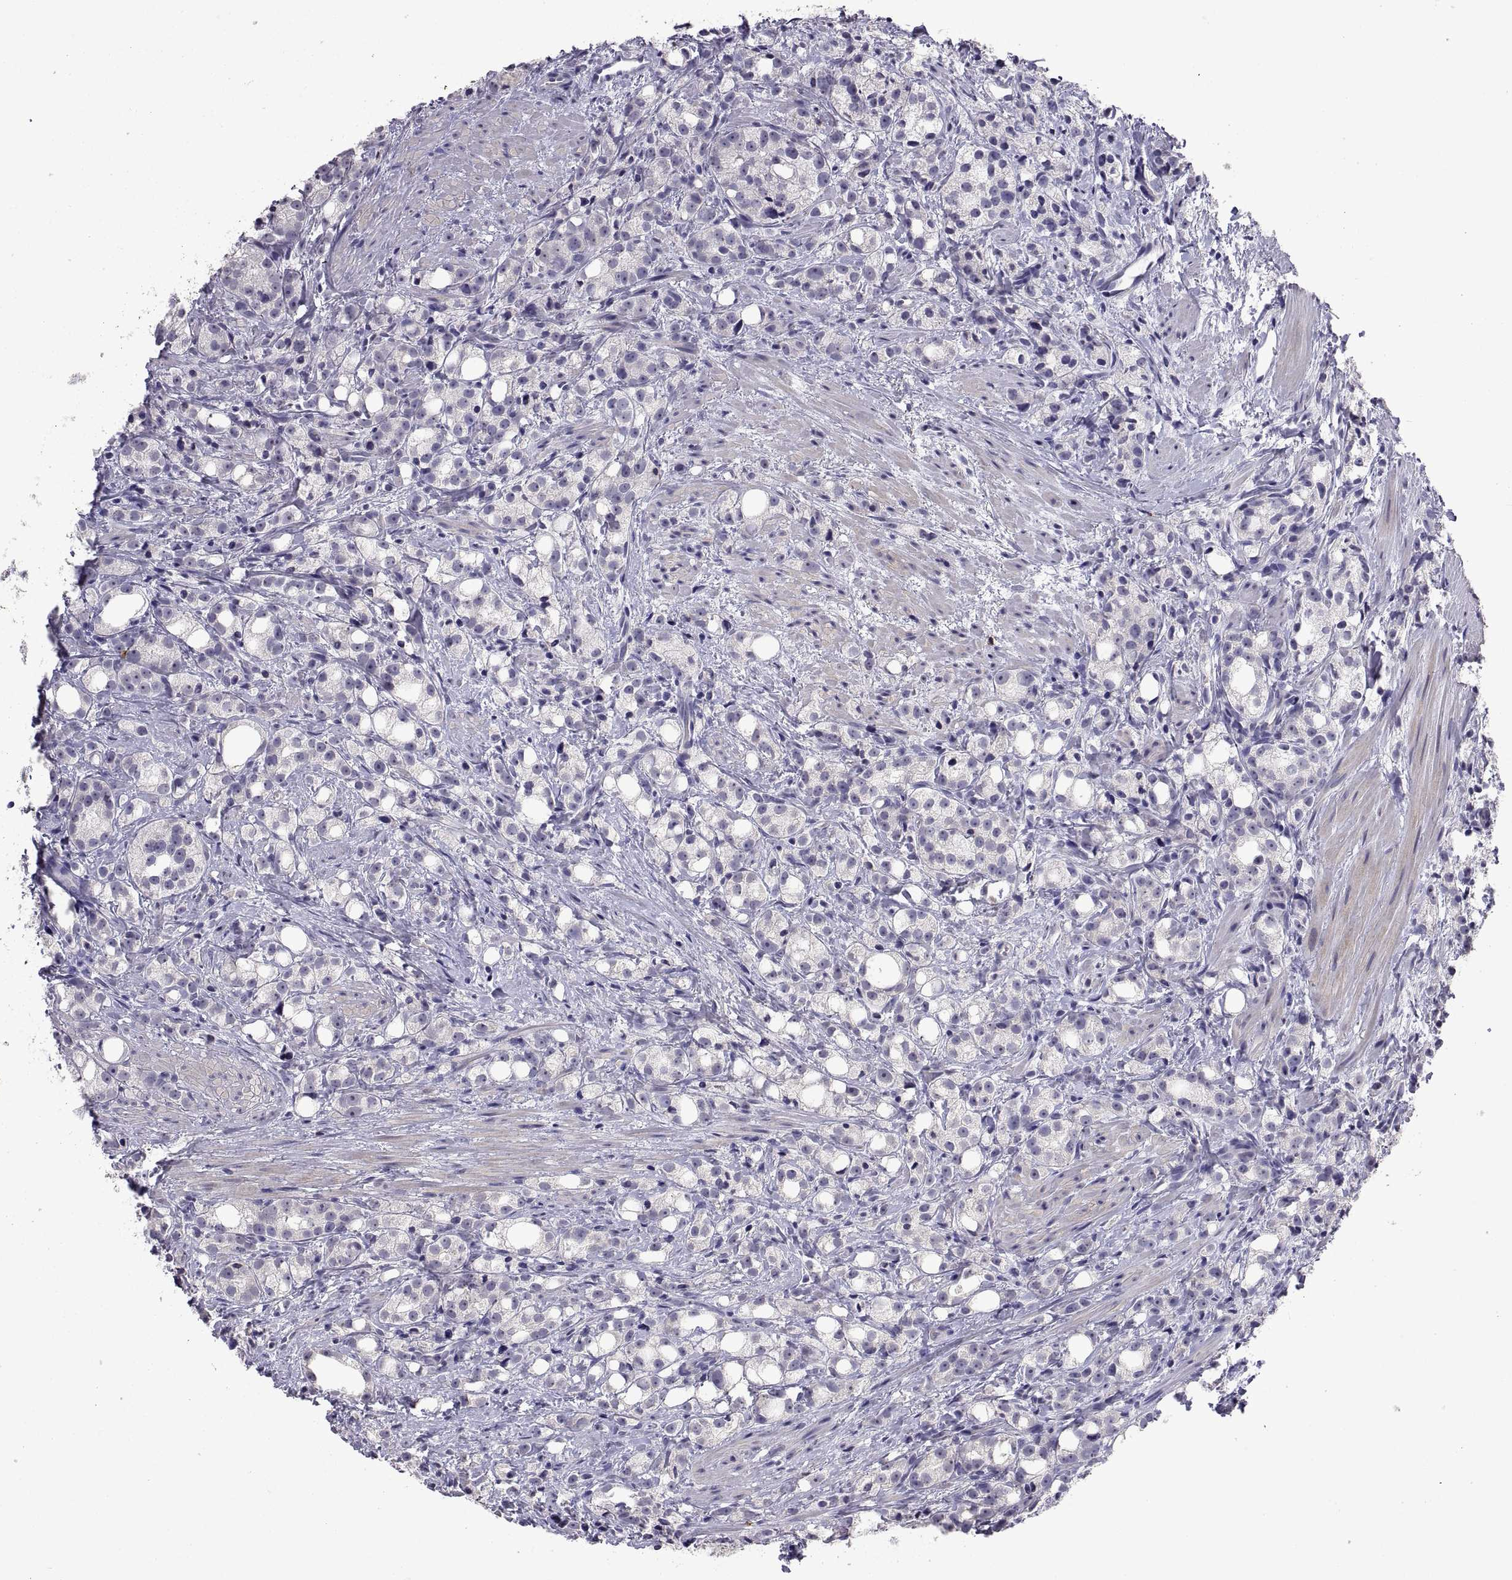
{"staining": {"intensity": "negative", "quantity": "none", "location": "none"}, "tissue": "prostate cancer", "cell_type": "Tumor cells", "image_type": "cancer", "snomed": [{"axis": "morphology", "description": "Adenocarcinoma, High grade"}, {"axis": "topography", "description": "Prostate"}], "caption": "This is a histopathology image of IHC staining of prostate cancer, which shows no positivity in tumor cells. (DAB immunohistochemistry visualized using brightfield microscopy, high magnification).", "gene": "MS4A1", "patient": {"sex": "male", "age": 53}}